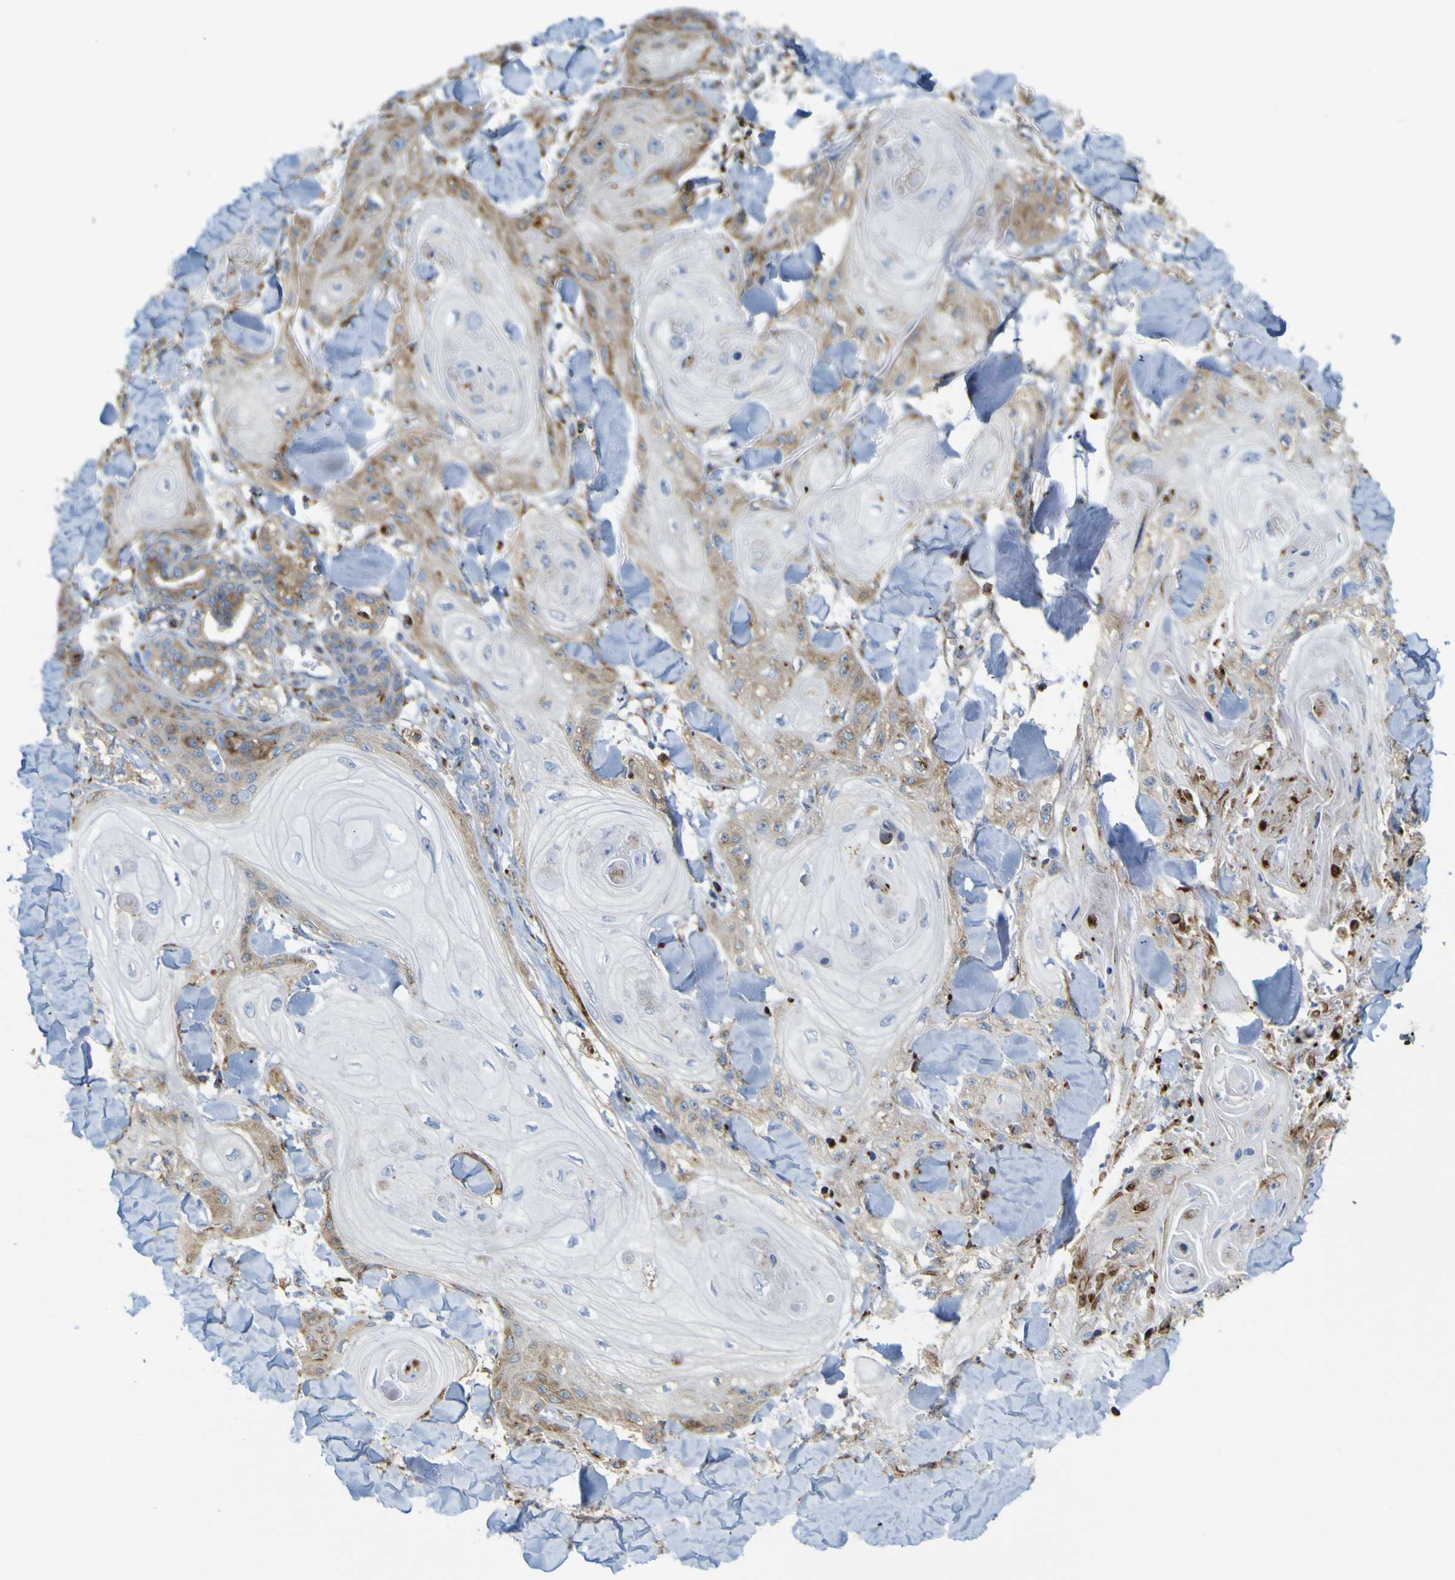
{"staining": {"intensity": "moderate", "quantity": "<25%", "location": "cytoplasmic/membranous"}, "tissue": "skin cancer", "cell_type": "Tumor cells", "image_type": "cancer", "snomed": [{"axis": "morphology", "description": "Squamous cell carcinoma, NOS"}, {"axis": "topography", "description": "Skin"}], "caption": "Immunohistochemical staining of skin cancer shows moderate cytoplasmic/membranous protein positivity in approximately <25% of tumor cells. Ihc stains the protein of interest in brown and the nuclei are stained blue.", "gene": "IGF2R", "patient": {"sex": "male", "age": 74}}